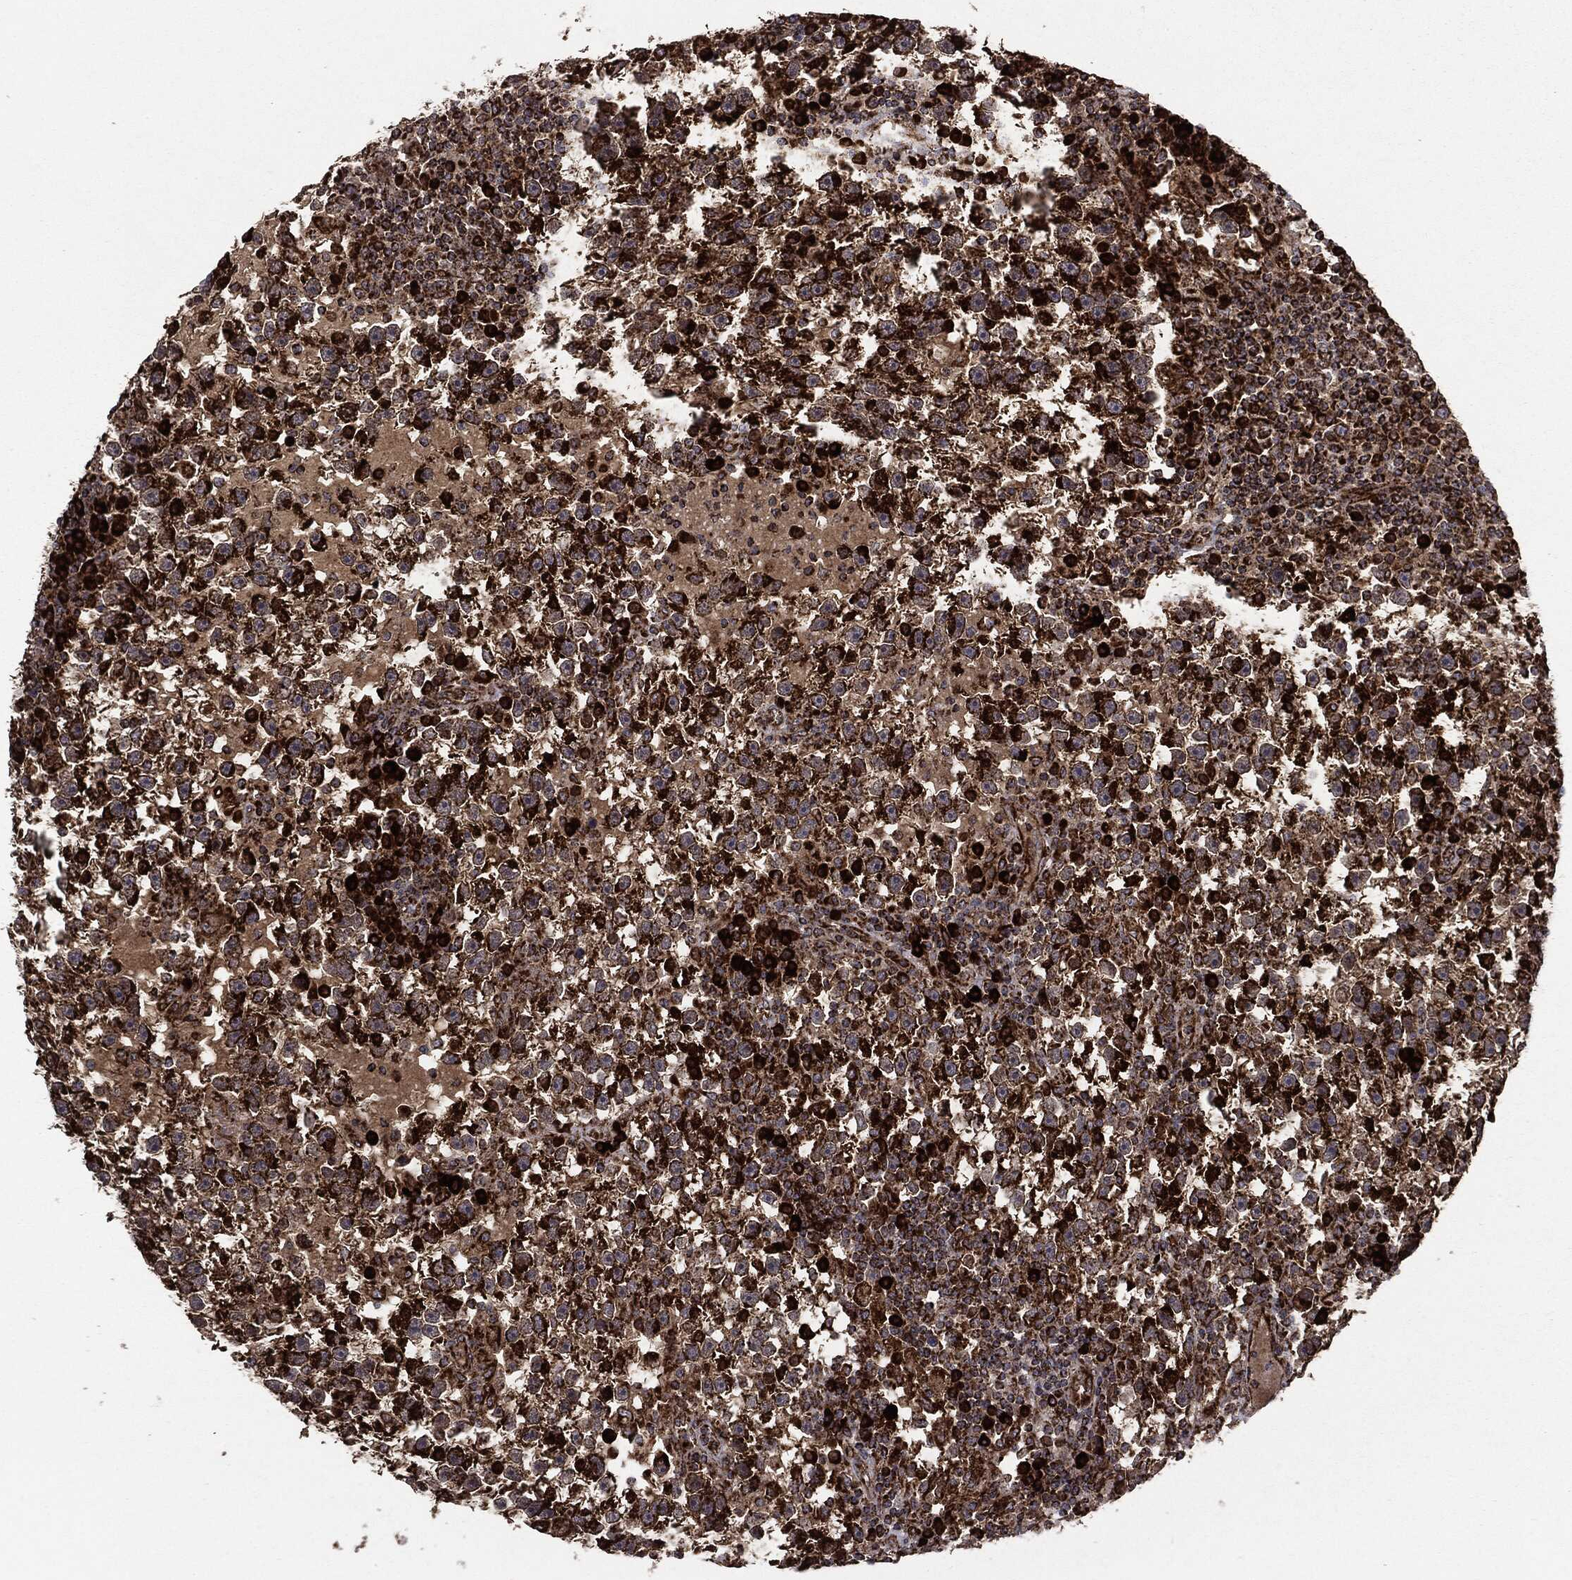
{"staining": {"intensity": "strong", "quantity": ">75%", "location": "cytoplasmic/membranous"}, "tissue": "testis cancer", "cell_type": "Tumor cells", "image_type": "cancer", "snomed": [{"axis": "morphology", "description": "Seminoma, NOS"}, {"axis": "topography", "description": "Testis"}], "caption": "Immunohistochemistry photomicrograph of neoplastic tissue: human testis cancer (seminoma) stained using immunohistochemistry (IHC) exhibits high levels of strong protein expression localized specifically in the cytoplasmic/membranous of tumor cells, appearing as a cytoplasmic/membranous brown color.", "gene": "MAP2K1", "patient": {"sex": "male", "age": 47}}